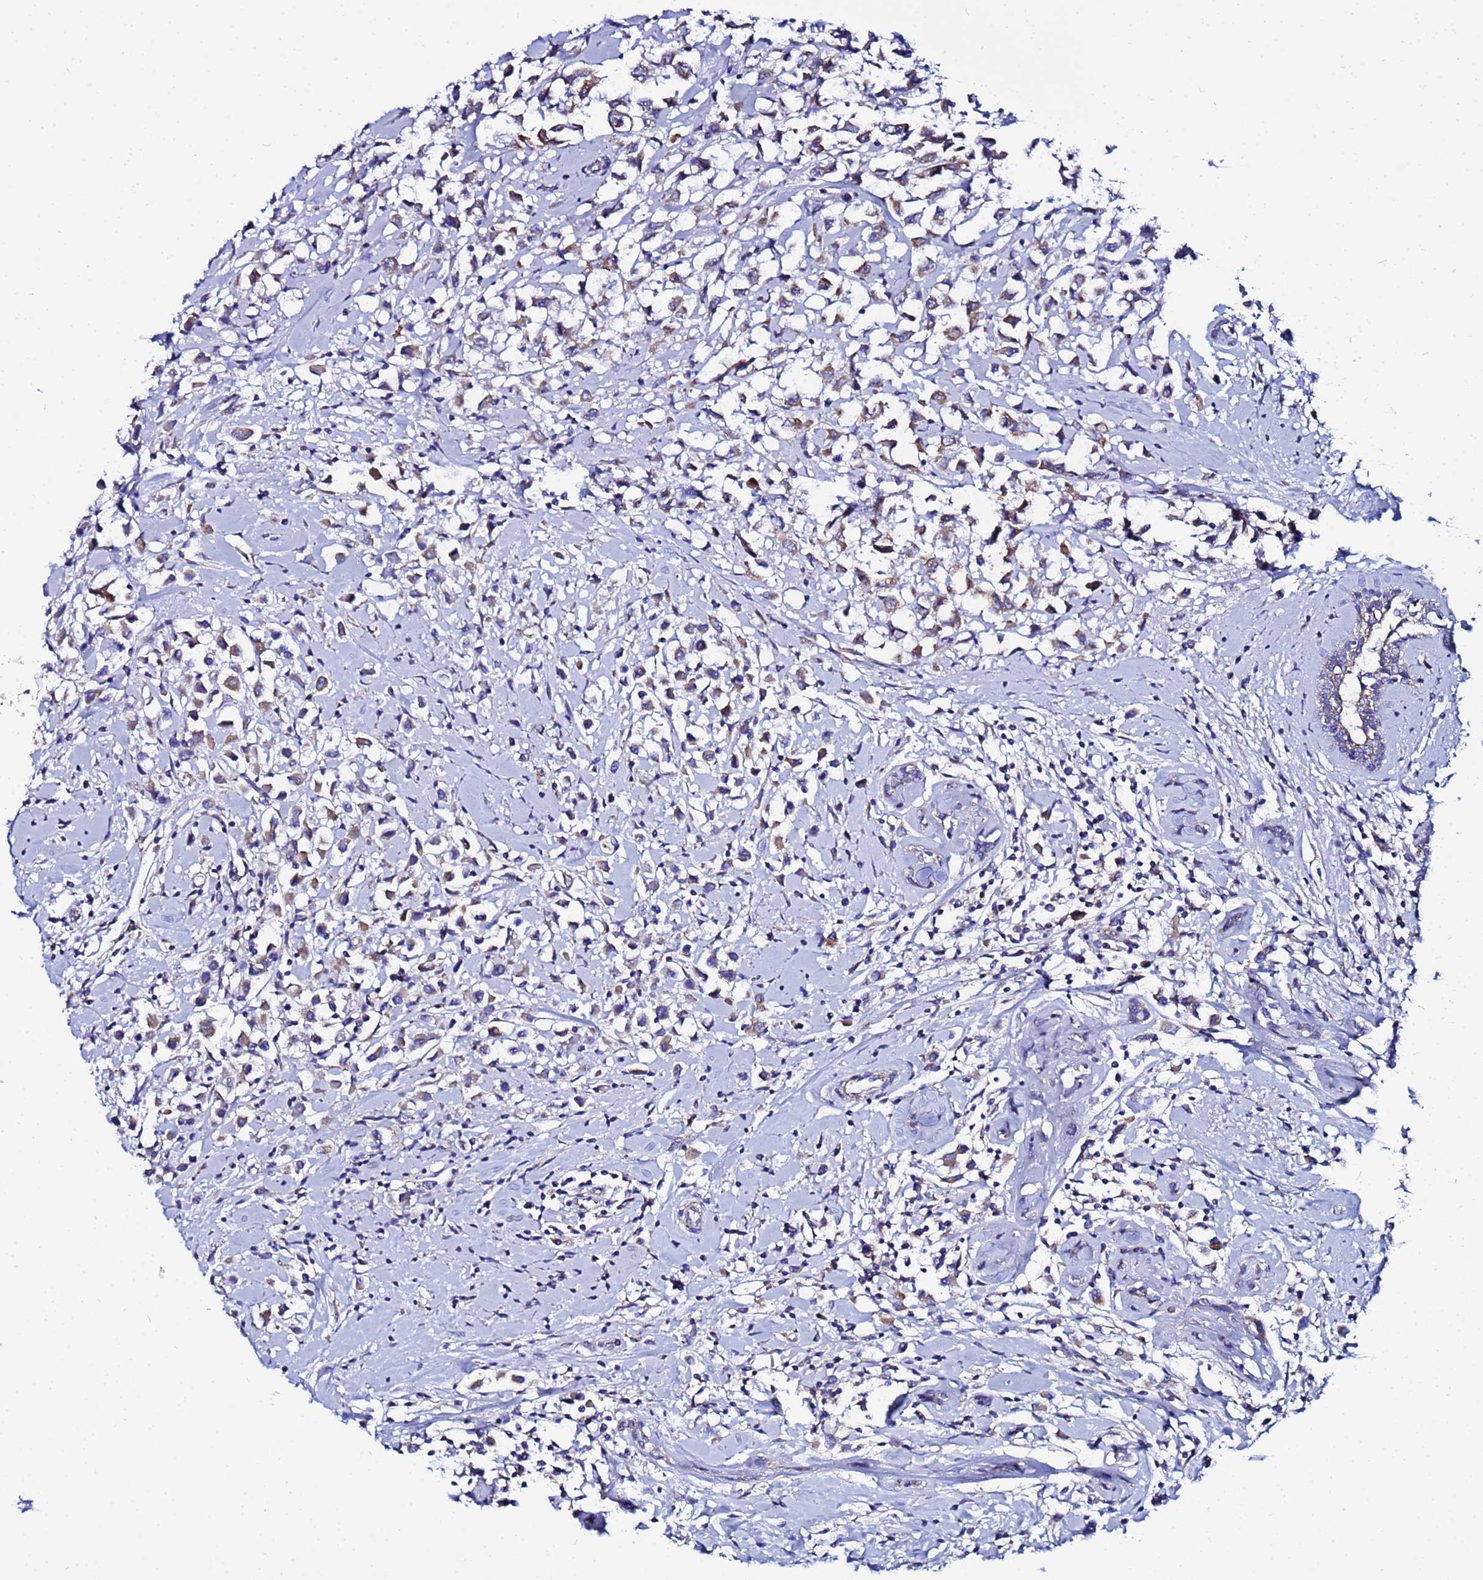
{"staining": {"intensity": "moderate", "quantity": "25%-75%", "location": "cytoplasmic/membranous"}, "tissue": "breast cancer", "cell_type": "Tumor cells", "image_type": "cancer", "snomed": [{"axis": "morphology", "description": "Duct carcinoma"}, {"axis": "topography", "description": "Breast"}], "caption": "Breast infiltrating ductal carcinoma stained for a protein (brown) demonstrates moderate cytoplasmic/membranous positive staining in approximately 25%-75% of tumor cells.", "gene": "FAHD2A", "patient": {"sex": "female", "age": 87}}